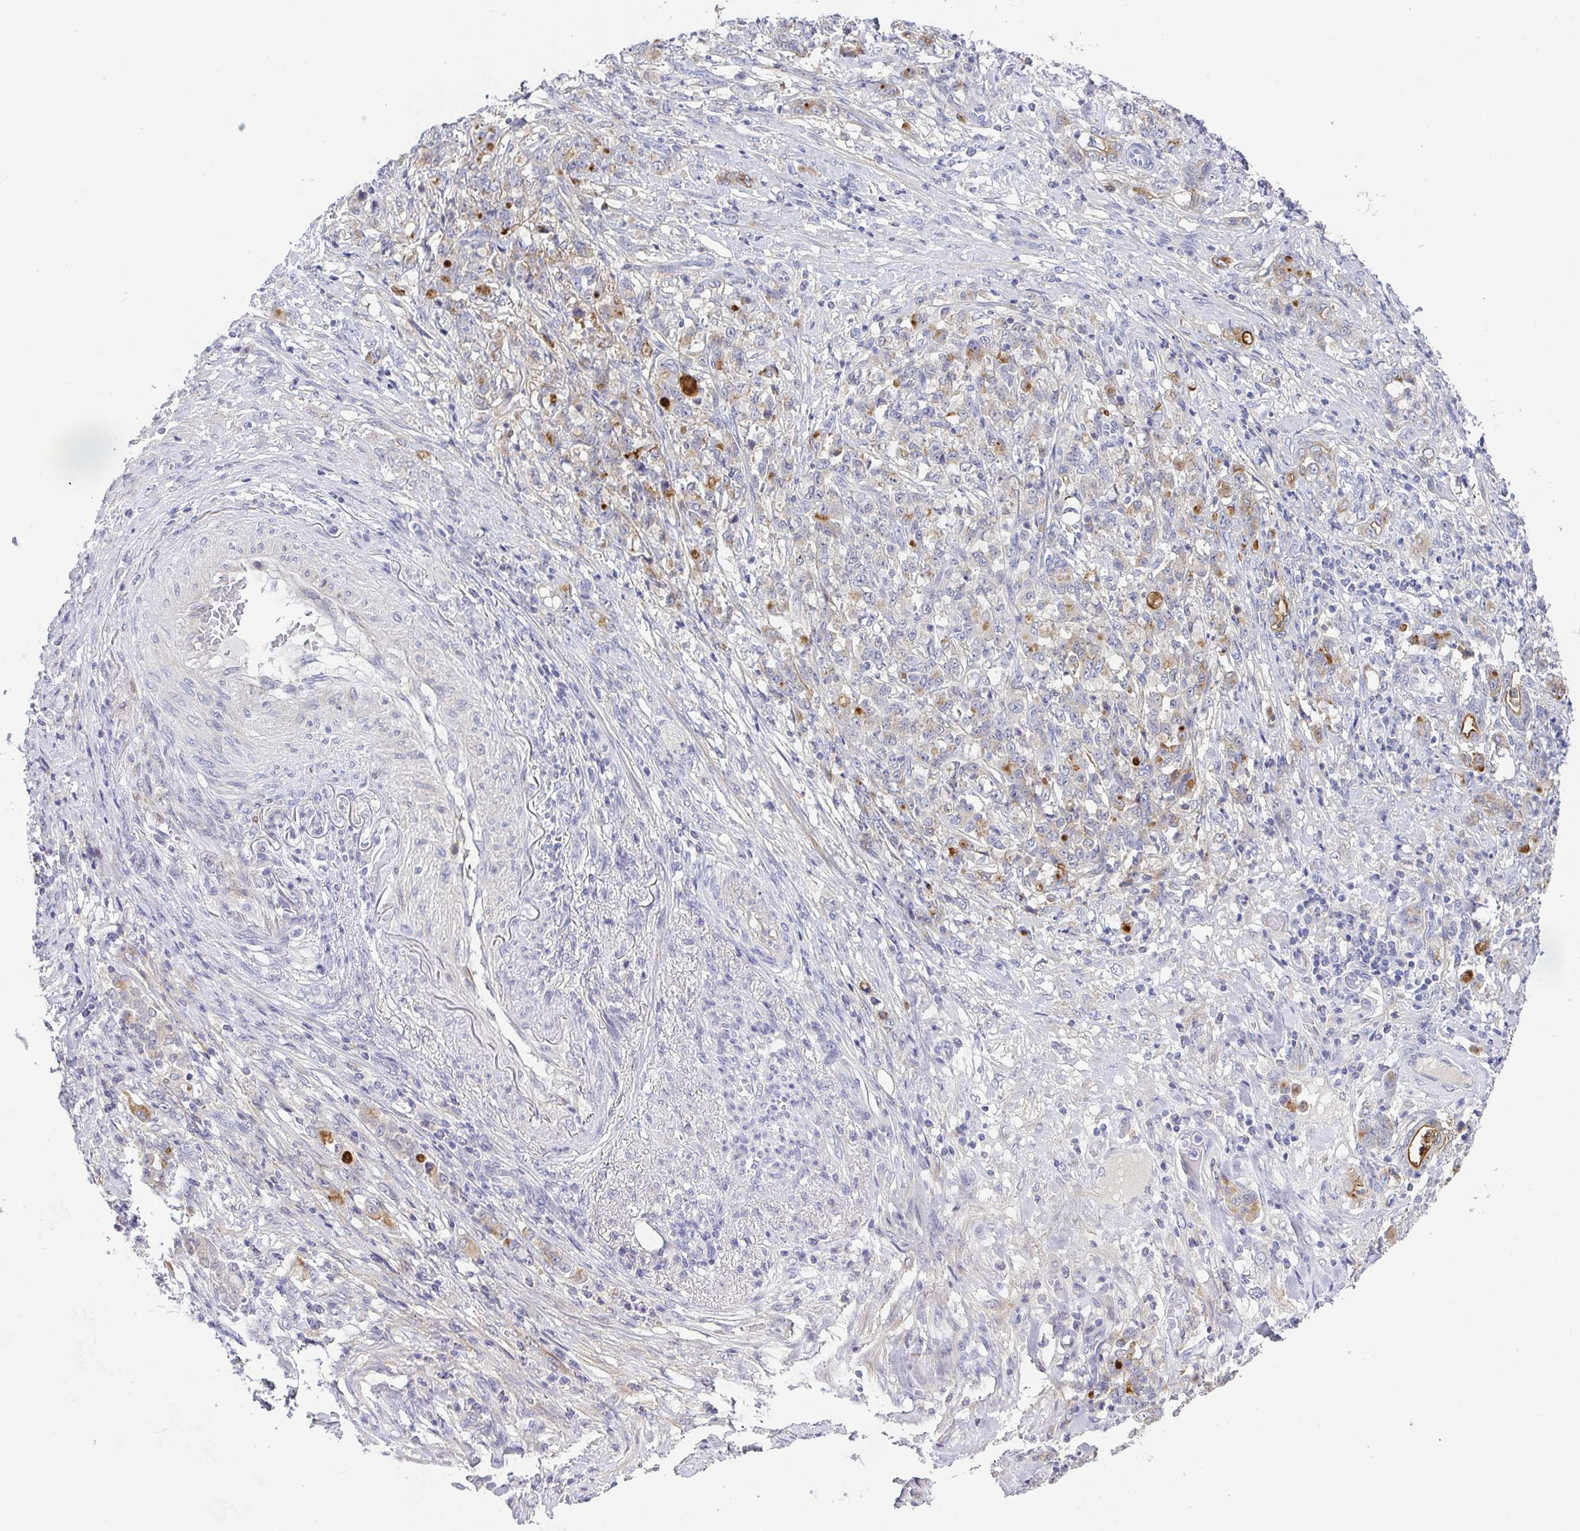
{"staining": {"intensity": "weak", "quantity": "<25%", "location": "cytoplasmic/membranous"}, "tissue": "stomach cancer", "cell_type": "Tumor cells", "image_type": "cancer", "snomed": [{"axis": "morphology", "description": "Adenocarcinoma, NOS"}, {"axis": "topography", "description": "Stomach"}], "caption": "A histopathology image of human stomach cancer is negative for staining in tumor cells.", "gene": "RNASE7", "patient": {"sex": "female", "age": 79}}